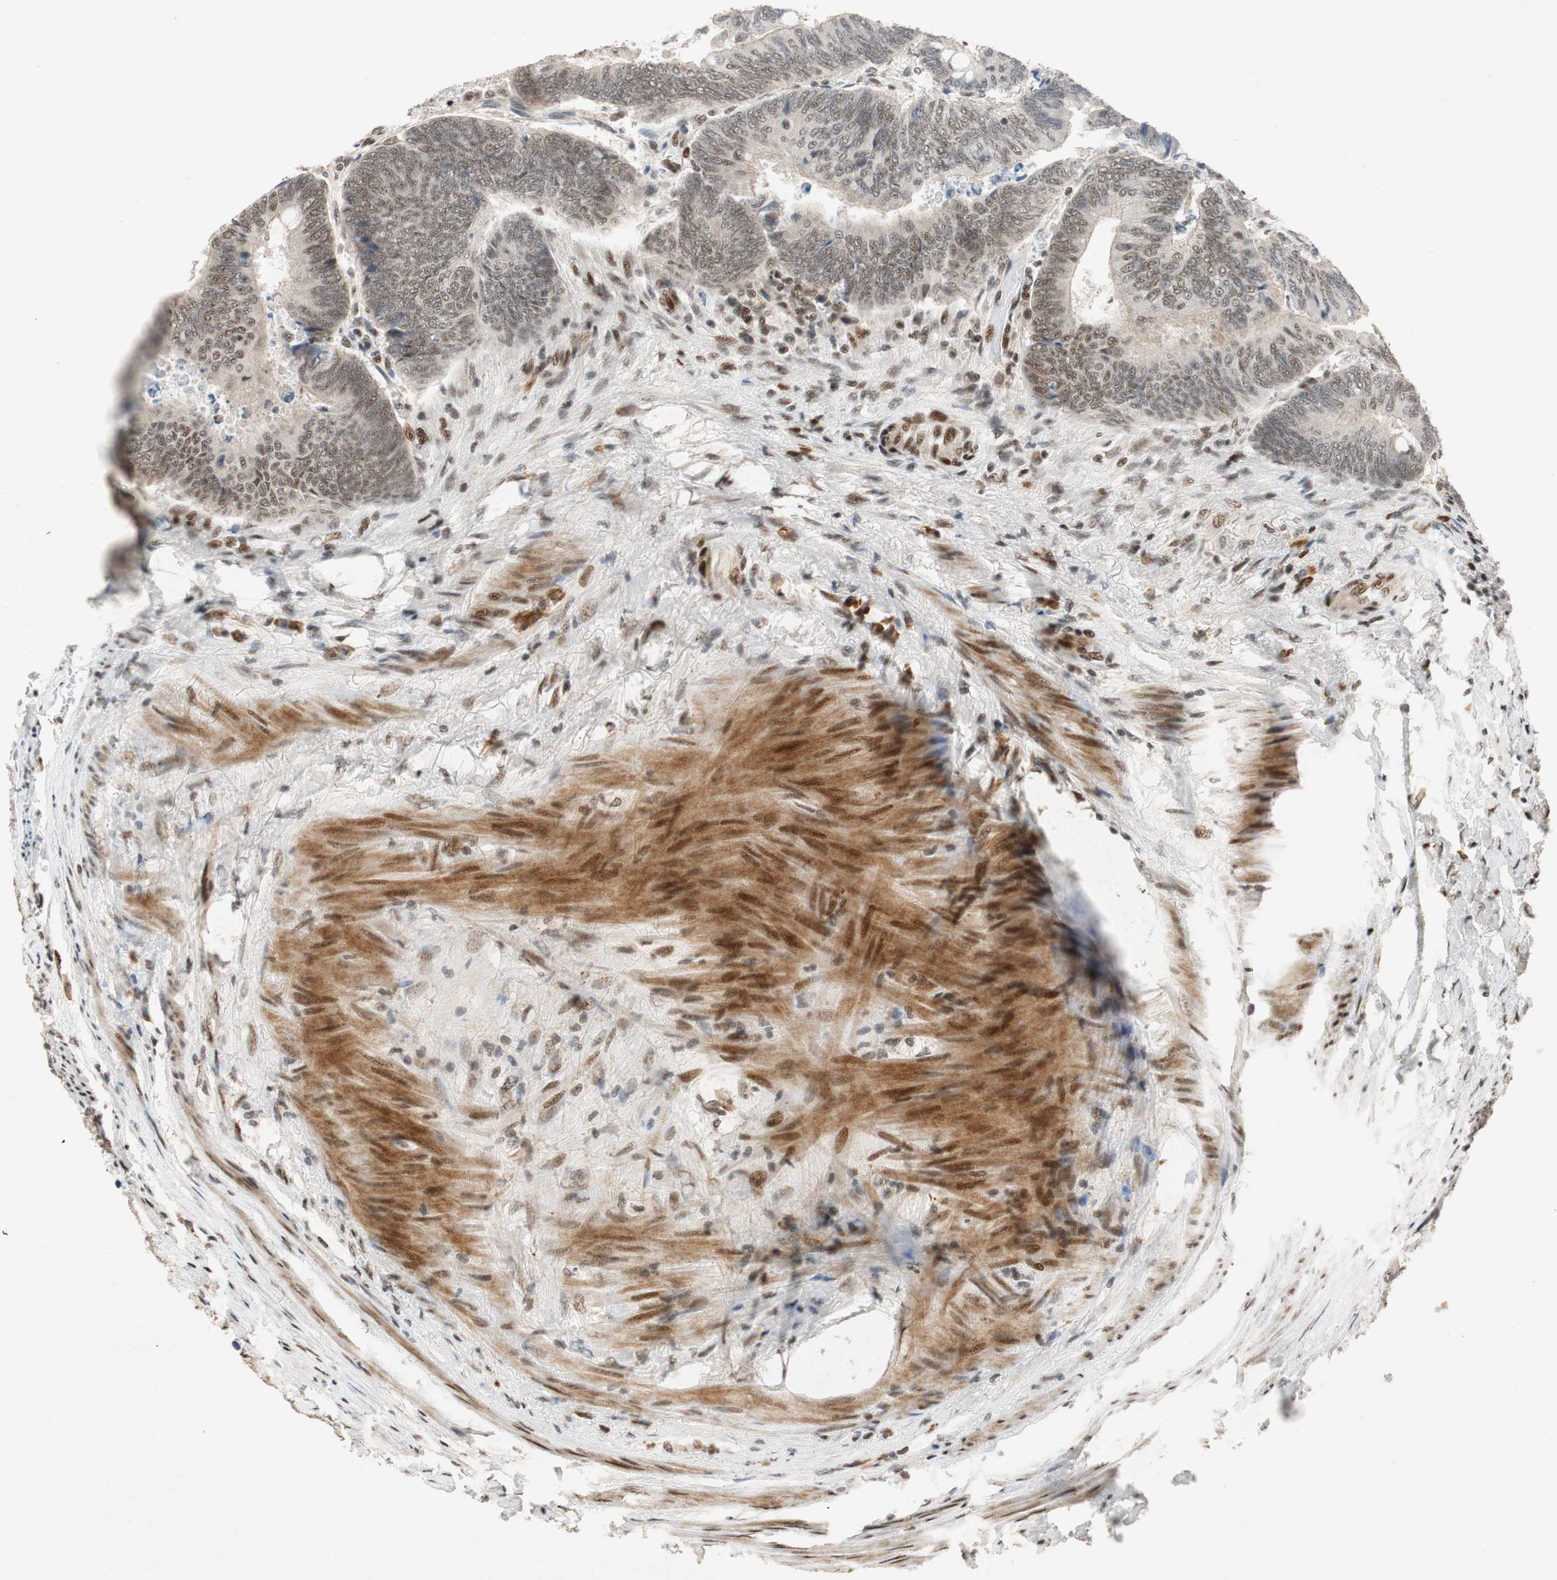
{"staining": {"intensity": "strong", "quantity": ">75%", "location": "nuclear"}, "tissue": "colorectal cancer", "cell_type": "Tumor cells", "image_type": "cancer", "snomed": [{"axis": "morphology", "description": "Normal tissue, NOS"}, {"axis": "morphology", "description": "Adenocarcinoma, NOS"}, {"axis": "topography", "description": "Rectum"}, {"axis": "topography", "description": "Peripheral nerve tissue"}], "caption": "A high-resolution image shows IHC staining of colorectal cancer, which displays strong nuclear staining in about >75% of tumor cells. Immunohistochemistry stains the protein of interest in brown and the nuclei are stained blue.", "gene": "NCBP3", "patient": {"sex": "male", "age": 92}}